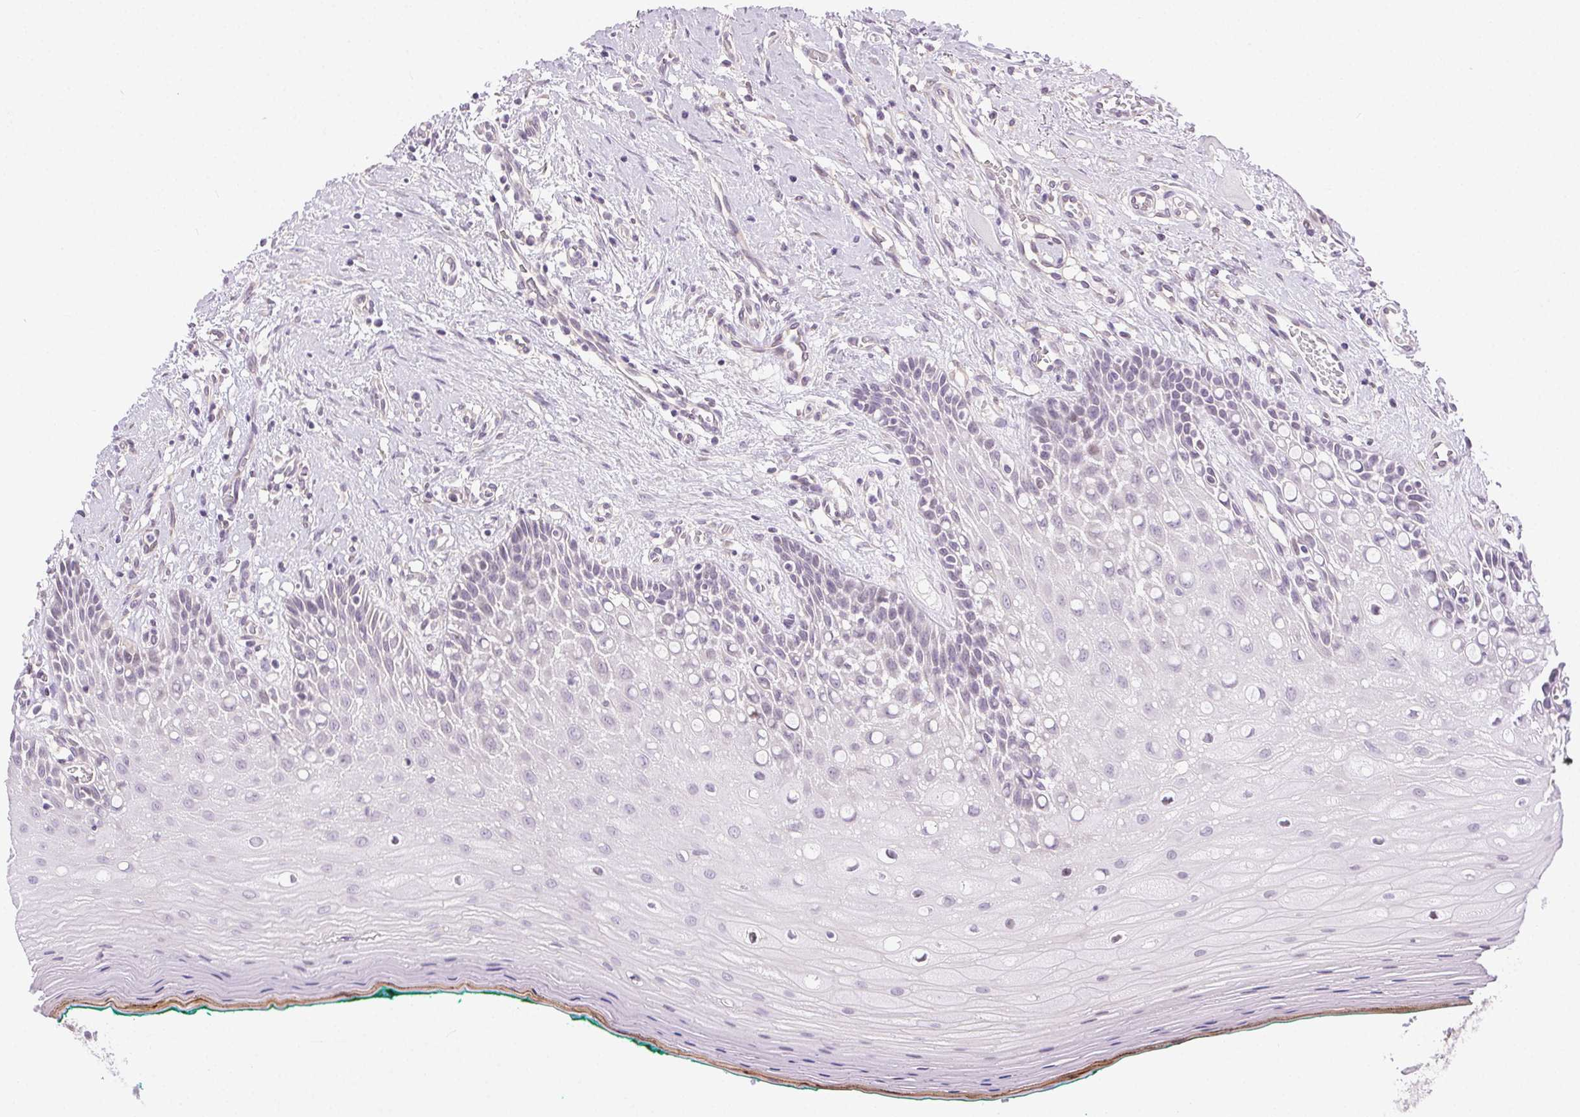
{"staining": {"intensity": "negative", "quantity": "none", "location": "none"}, "tissue": "oral mucosa", "cell_type": "Squamous epithelial cells", "image_type": "normal", "snomed": [{"axis": "morphology", "description": "Normal tissue, NOS"}, {"axis": "topography", "description": "Oral tissue"}], "caption": "IHC image of benign human oral mucosa stained for a protein (brown), which exhibits no staining in squamous epithelial cells.", "gene": "SYT11", "patient": {"sex": "female", "age": 83}}